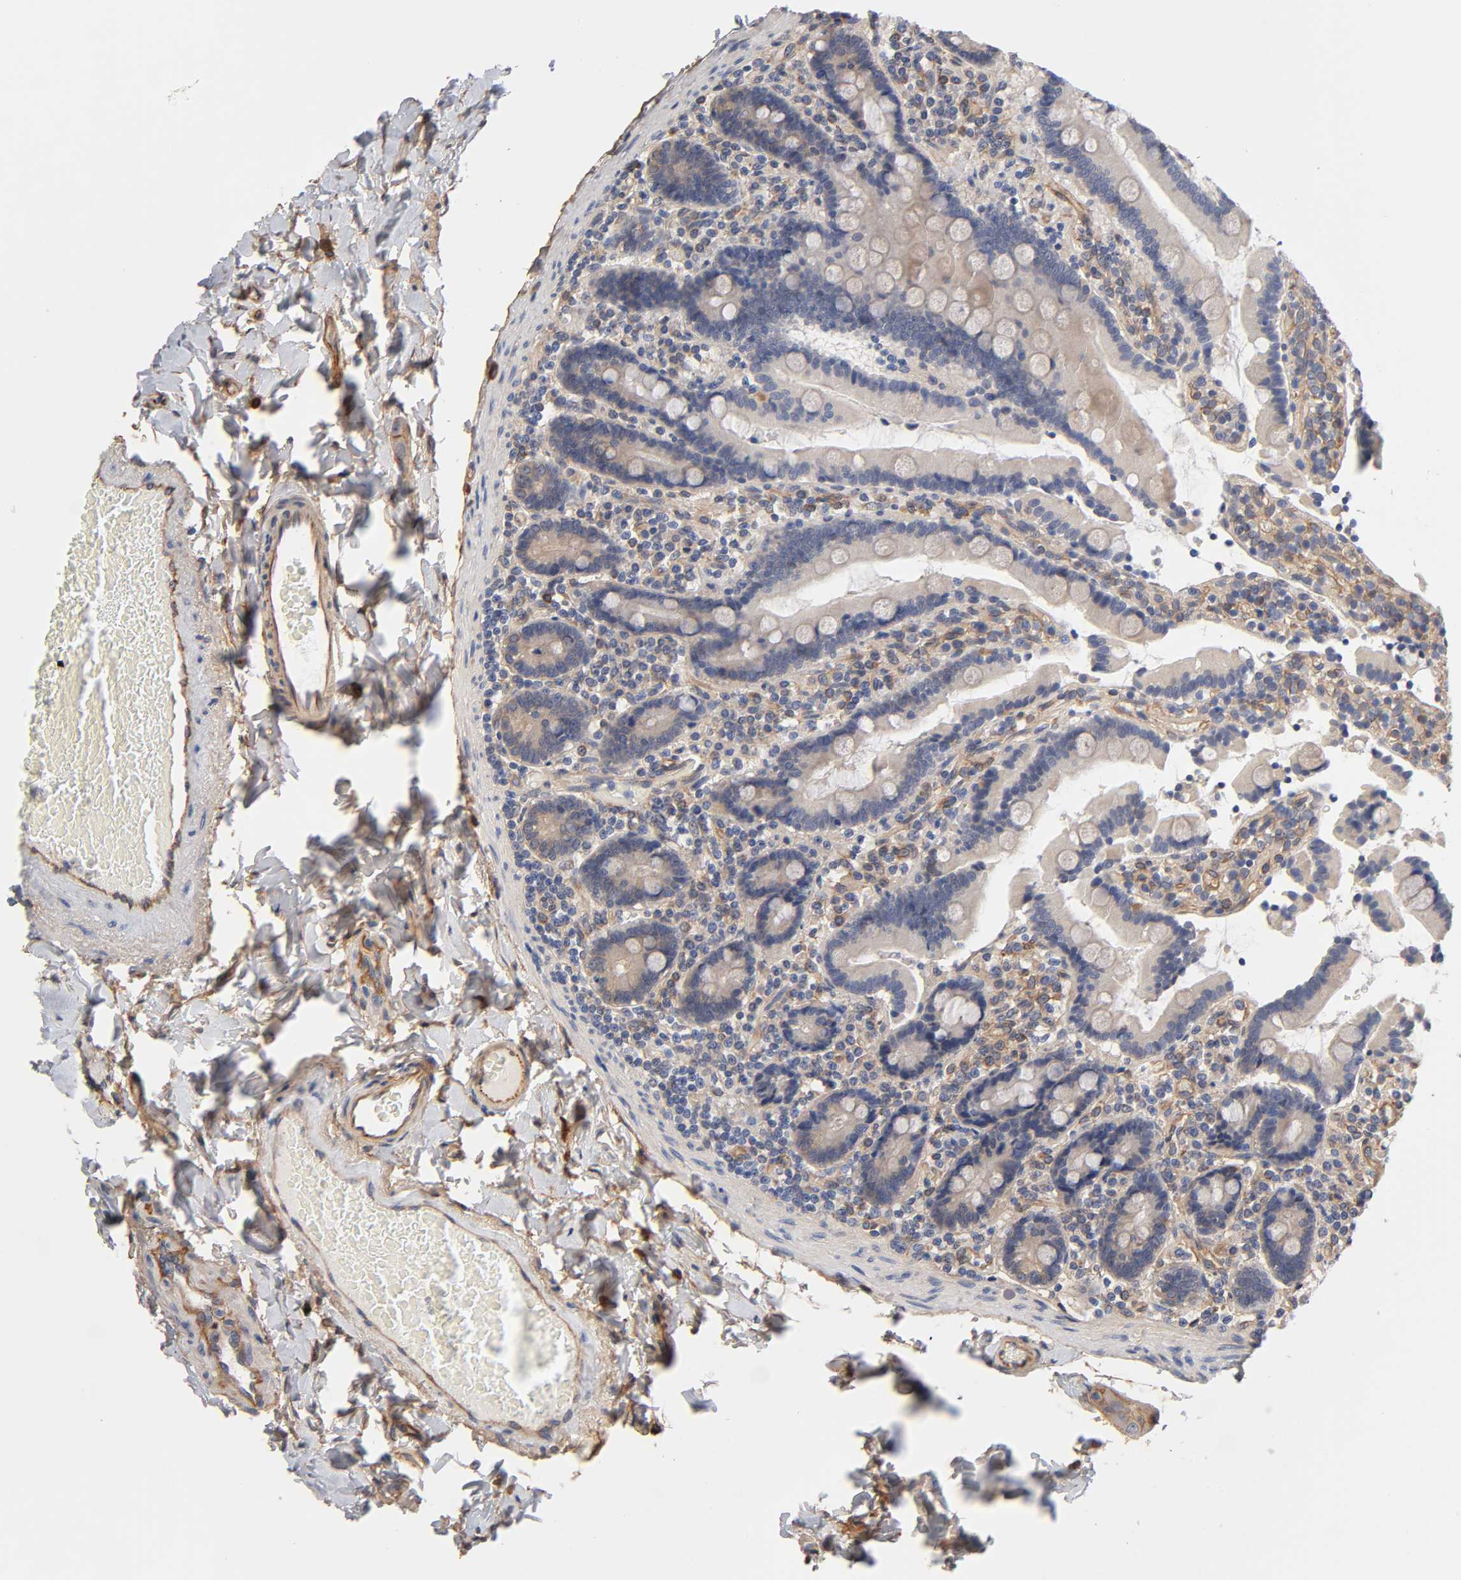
{"staining": {"intensity": "weak", "quantity": ">75%", "location": "cytoplasmic/membranous"}, "tissue": "duodenum", "cell_type": "Glandular cells", "image_type": "normal", "snomed": [{"axis": "morphology", "description": "Normal tissue, NOS"}, {"axis": "topography", "description": "Duodenum"}], "caption": "Normal duodenum shows weak cytoplasmic/membranous expression in about >75% of glandular cells, visualized by immunohistochemistry. (Brightfield microscopy of DAB IHC at high magnification).", "gene": "RAB13", "patient": {"sex": "female", "age": 53}}